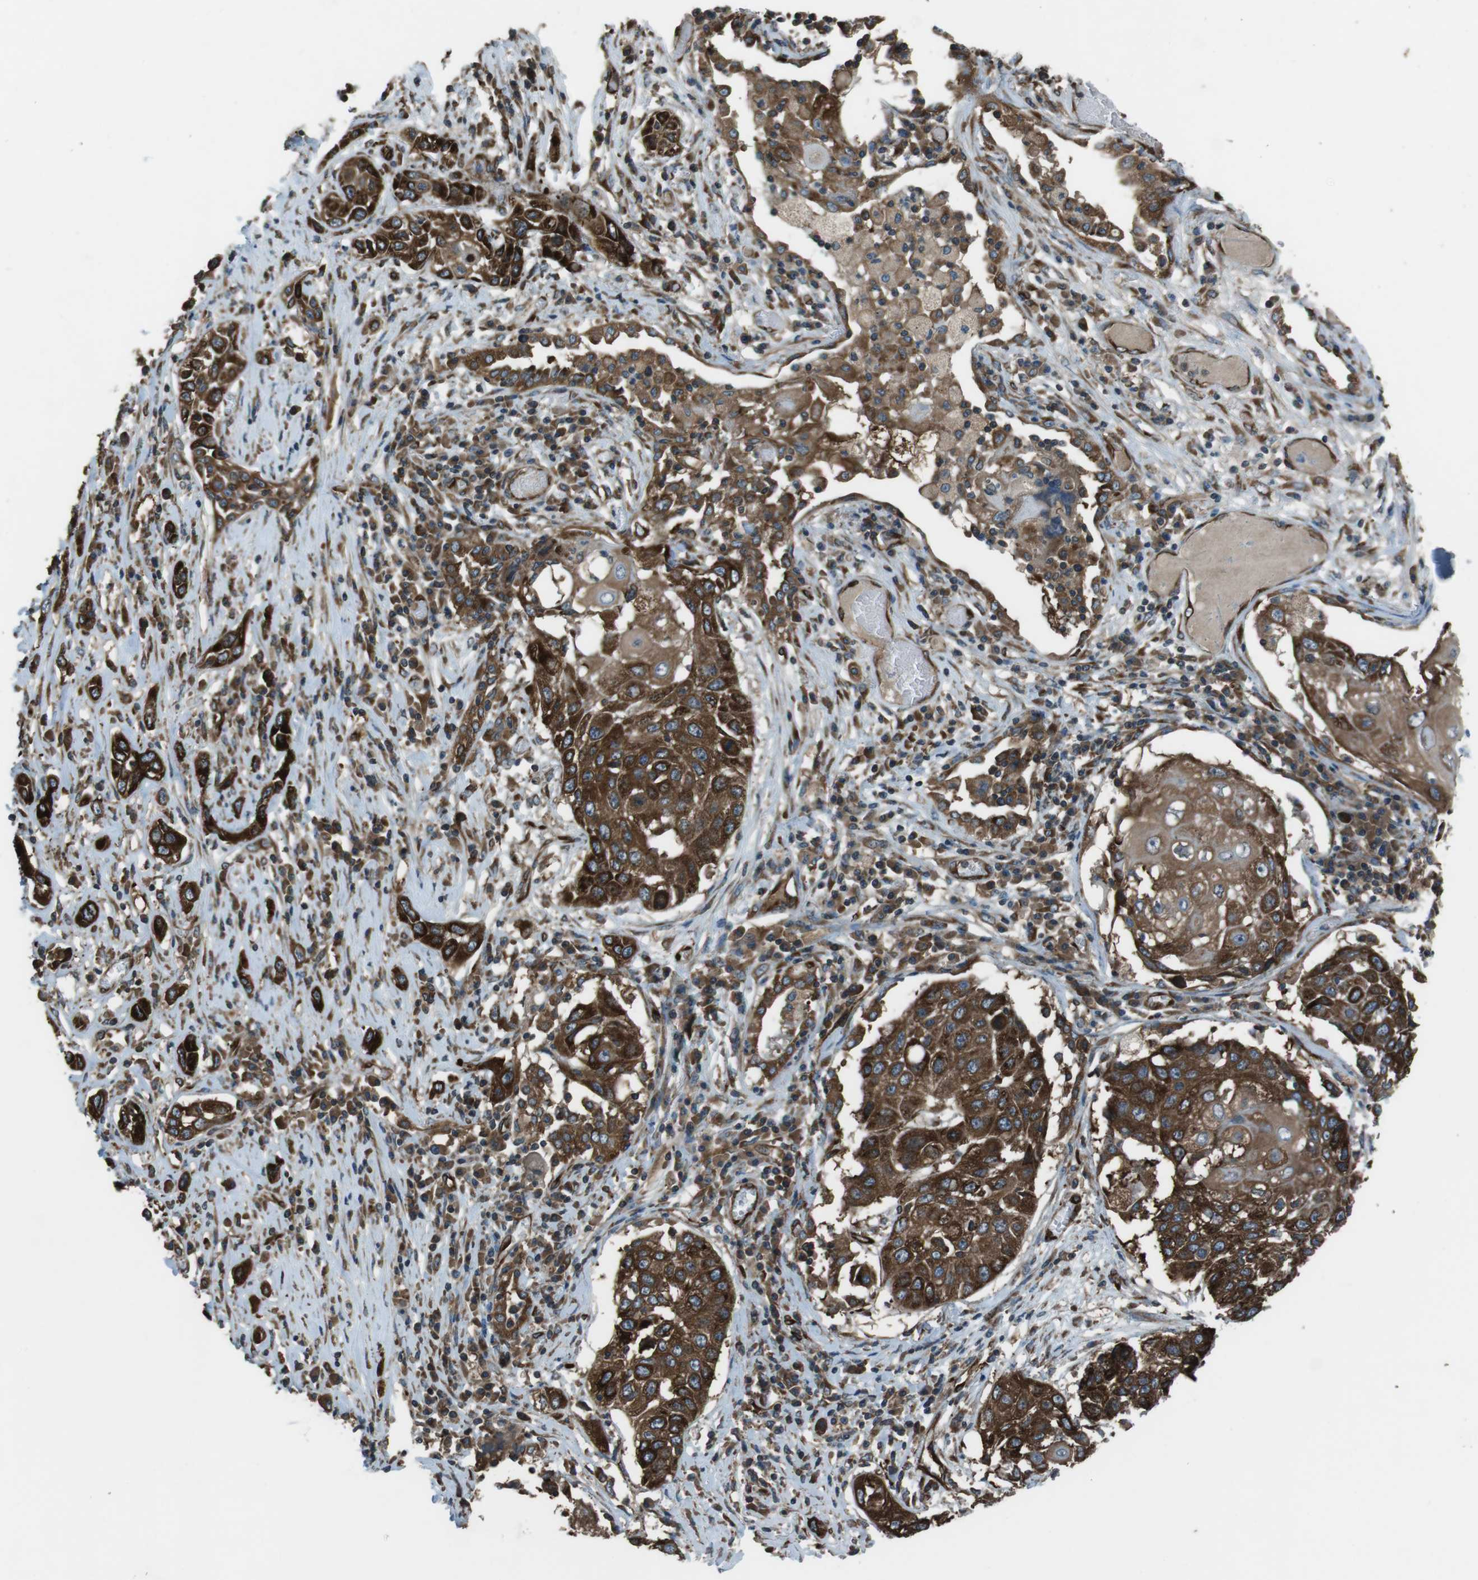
{"staining": {"intensity": "strong", "quantity": ">75%", "location": "cytoplasmic/membranous"}, "tissue": "lung cancer", "cell_type": "Tumor cells", "image_type": "cancer", "snomed": [{"axis": "morphology", "description": "Squamous cell carcinoma, NOS"}, {"axis": "topography", "description": "Lung"}], "caption": "Lung squamous cell carcinoma stained with IHC displays strong cytoplasmic/membranous expression in about >75% of tumor cells.", "gene": "KTN1", "patient": {"sex": "male", "age": 71}}